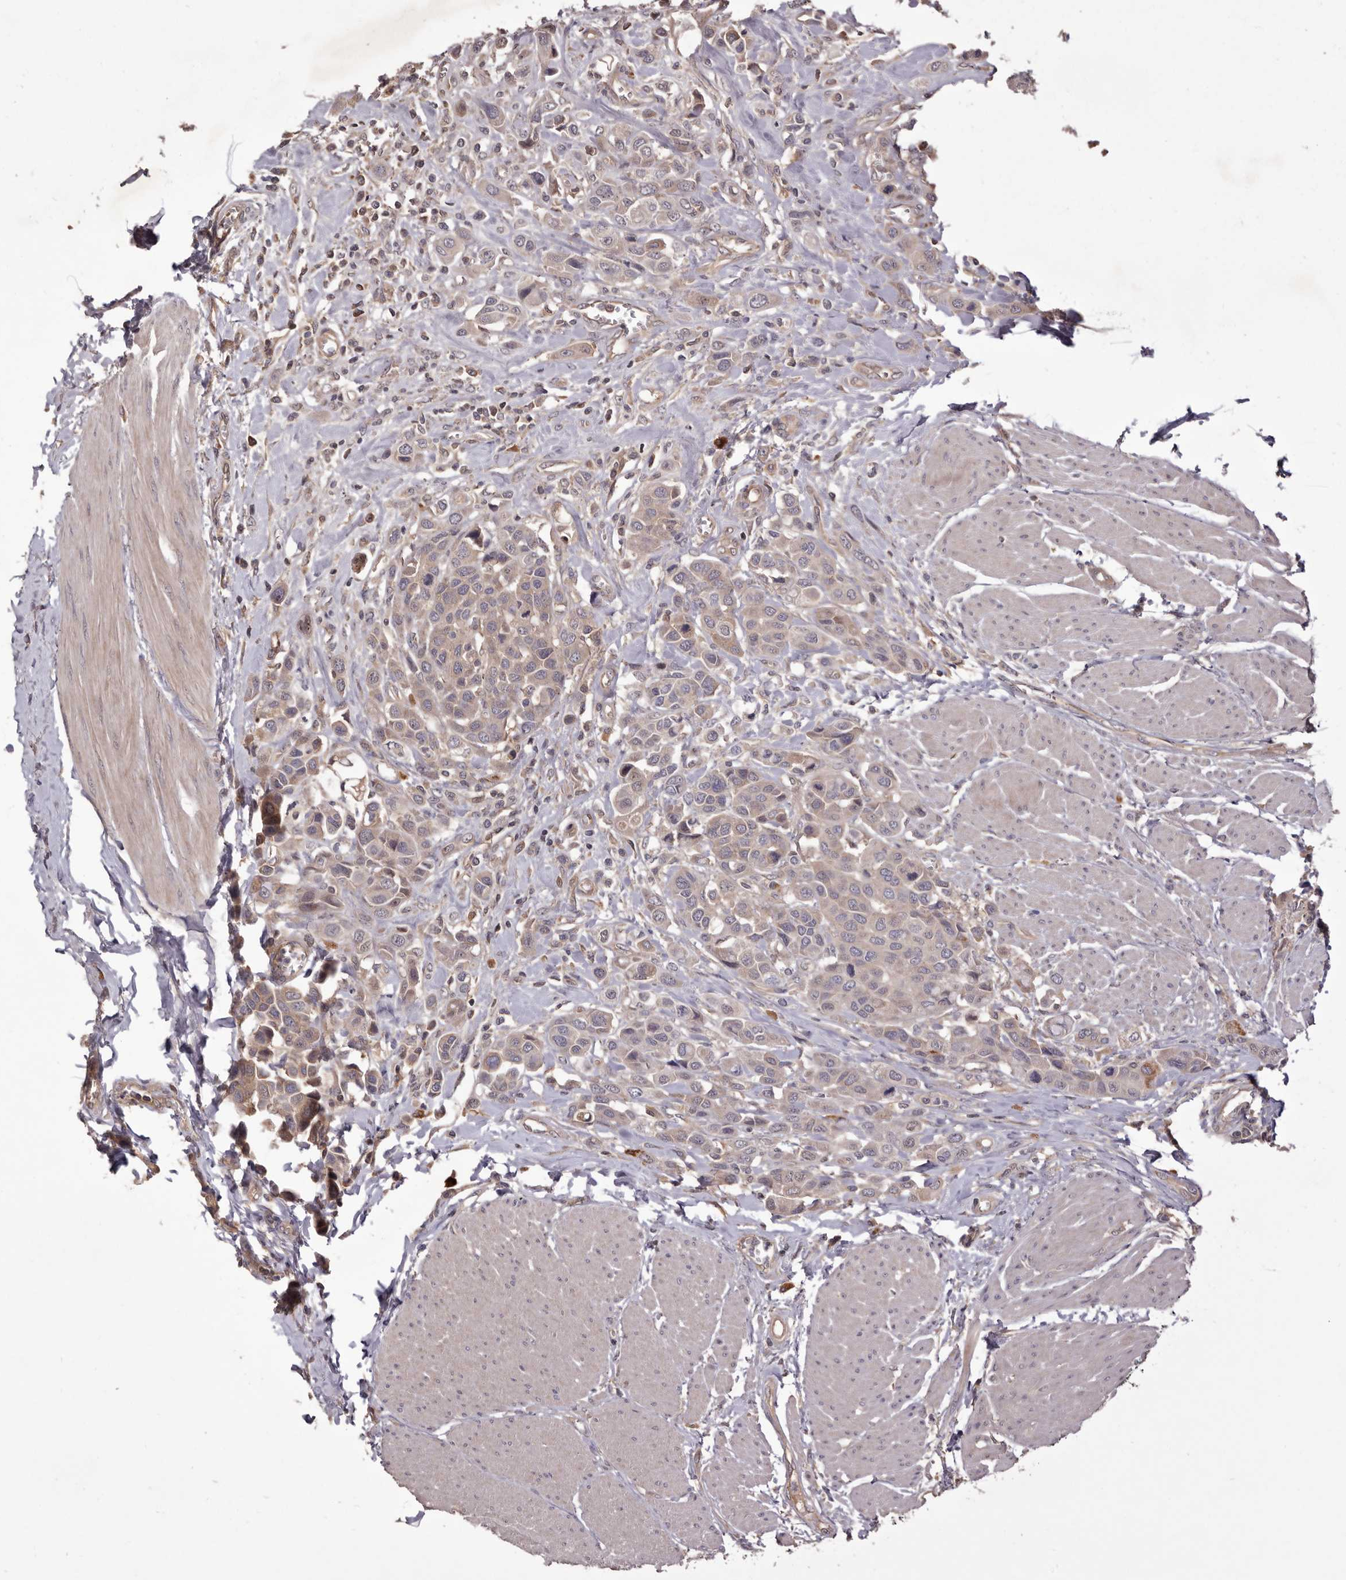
{"staining": {"intensity": "weak", "quantity": ">75%", "location": "cytoplasmic/membranous"}, "tissue": "urothelial cancer", "cell_type": "Tumor cells", "image_type": "cancer", "snomed": [{"axis": "morphology", "description": "Urothelial carcinoma, High grade"}, {"axis": "topography", "description": "Urinary bladder"}], "caption": "A photomicrograph of human urothelial cancer stained for a protein reveals weak cytoplasmic/membranous brown staining in tumor cells.", "gene": "DOP1A", "patient": {"sex": "male", "age": 50}}